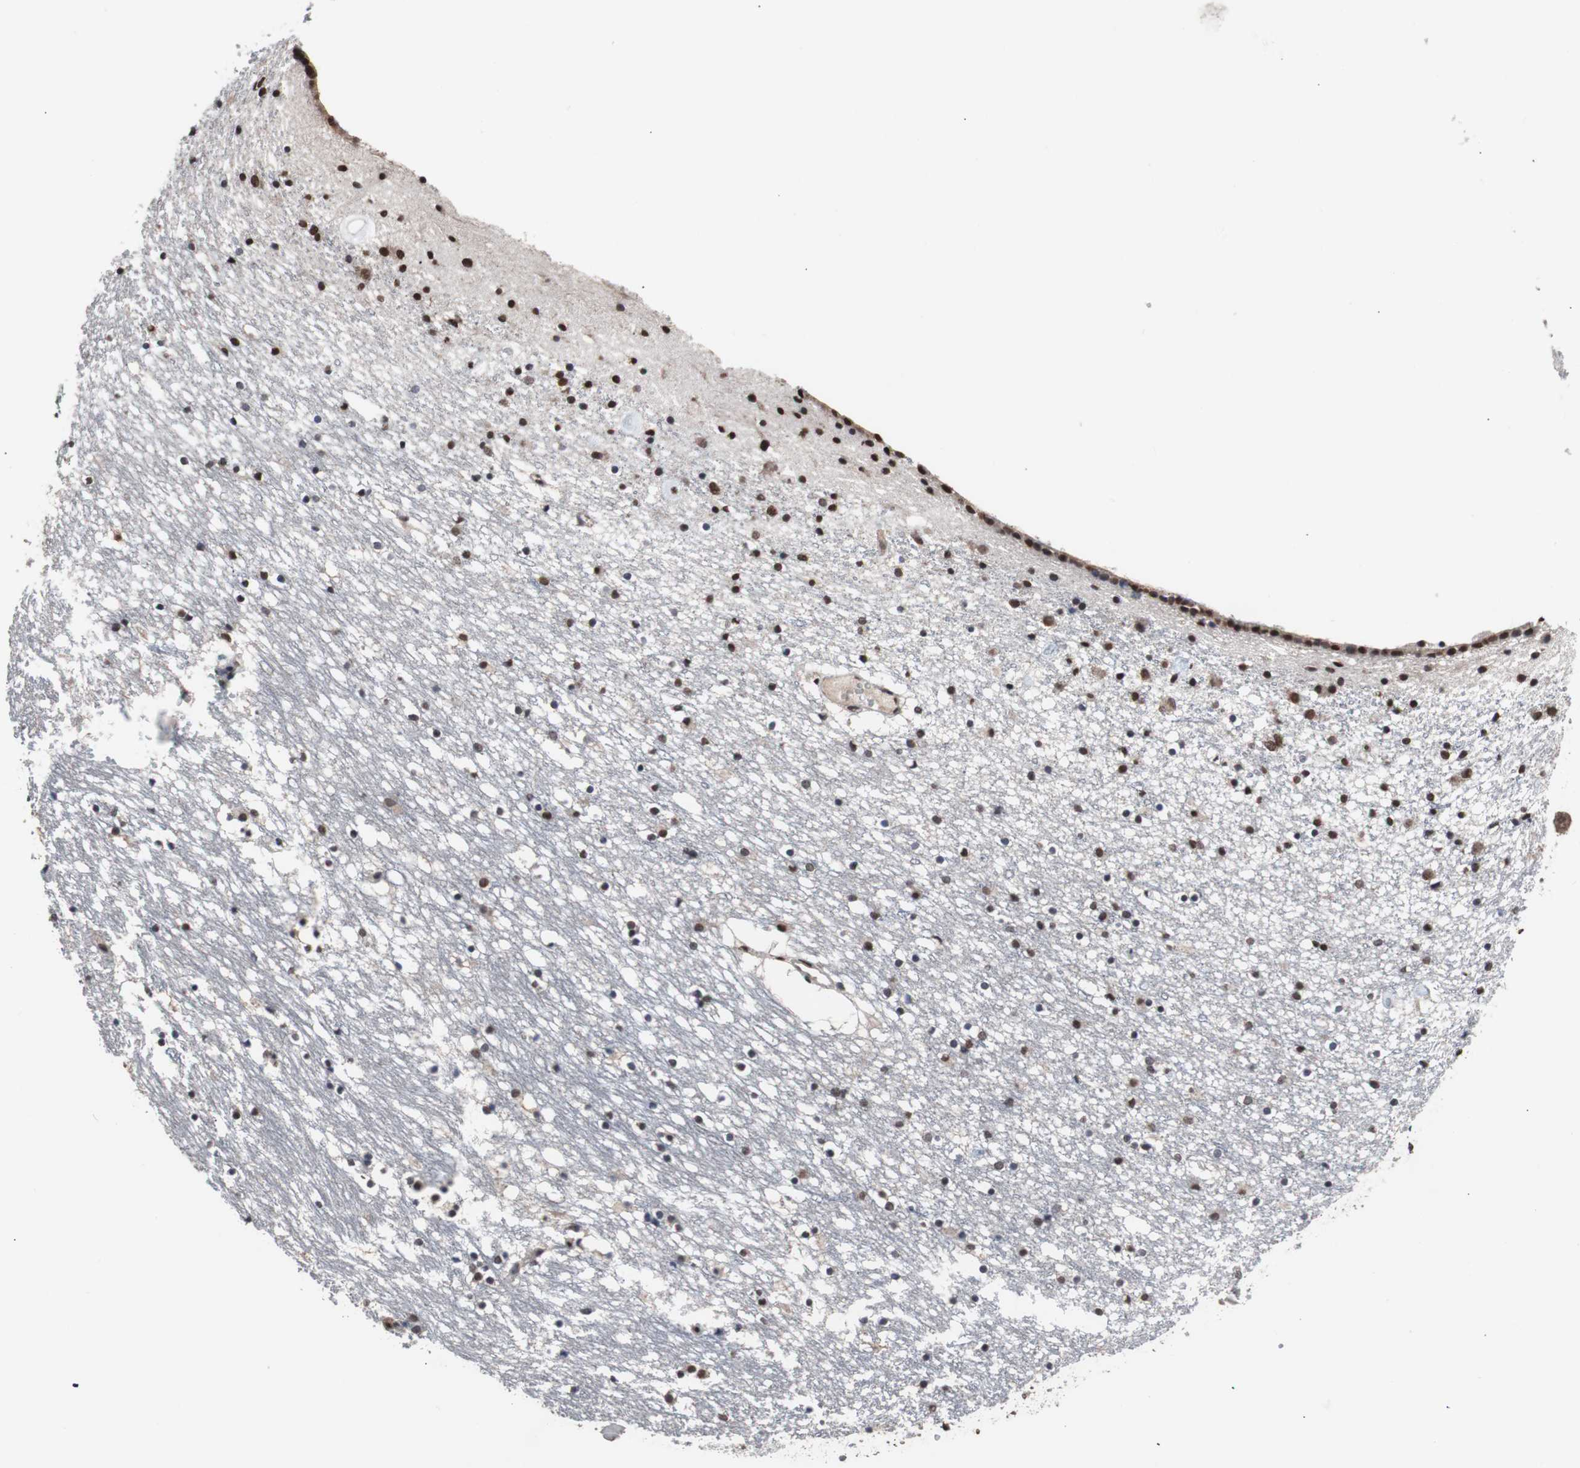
{"staining": {"intensity": "weak", "quantity": "25%-75%", "location": "nuclear"}, "tissue": "caudate", "cell_type": "Glial cells", "image_type": "normal", "snomed": [{"axis": "morphology", "description": "Normal tissue, NOS"}, {"axis": "topography", "description": "Lateral ventricle wall"}], "caption": "Protein expression analysis of benign caudate displays weak nuclear staining in approximately 25%-75% of glial cells. (brown staining indicates protein expression, while blue staining denotes nuclei).", "gene": "MED27", "patient": {"sex": "male", "age": 45}}